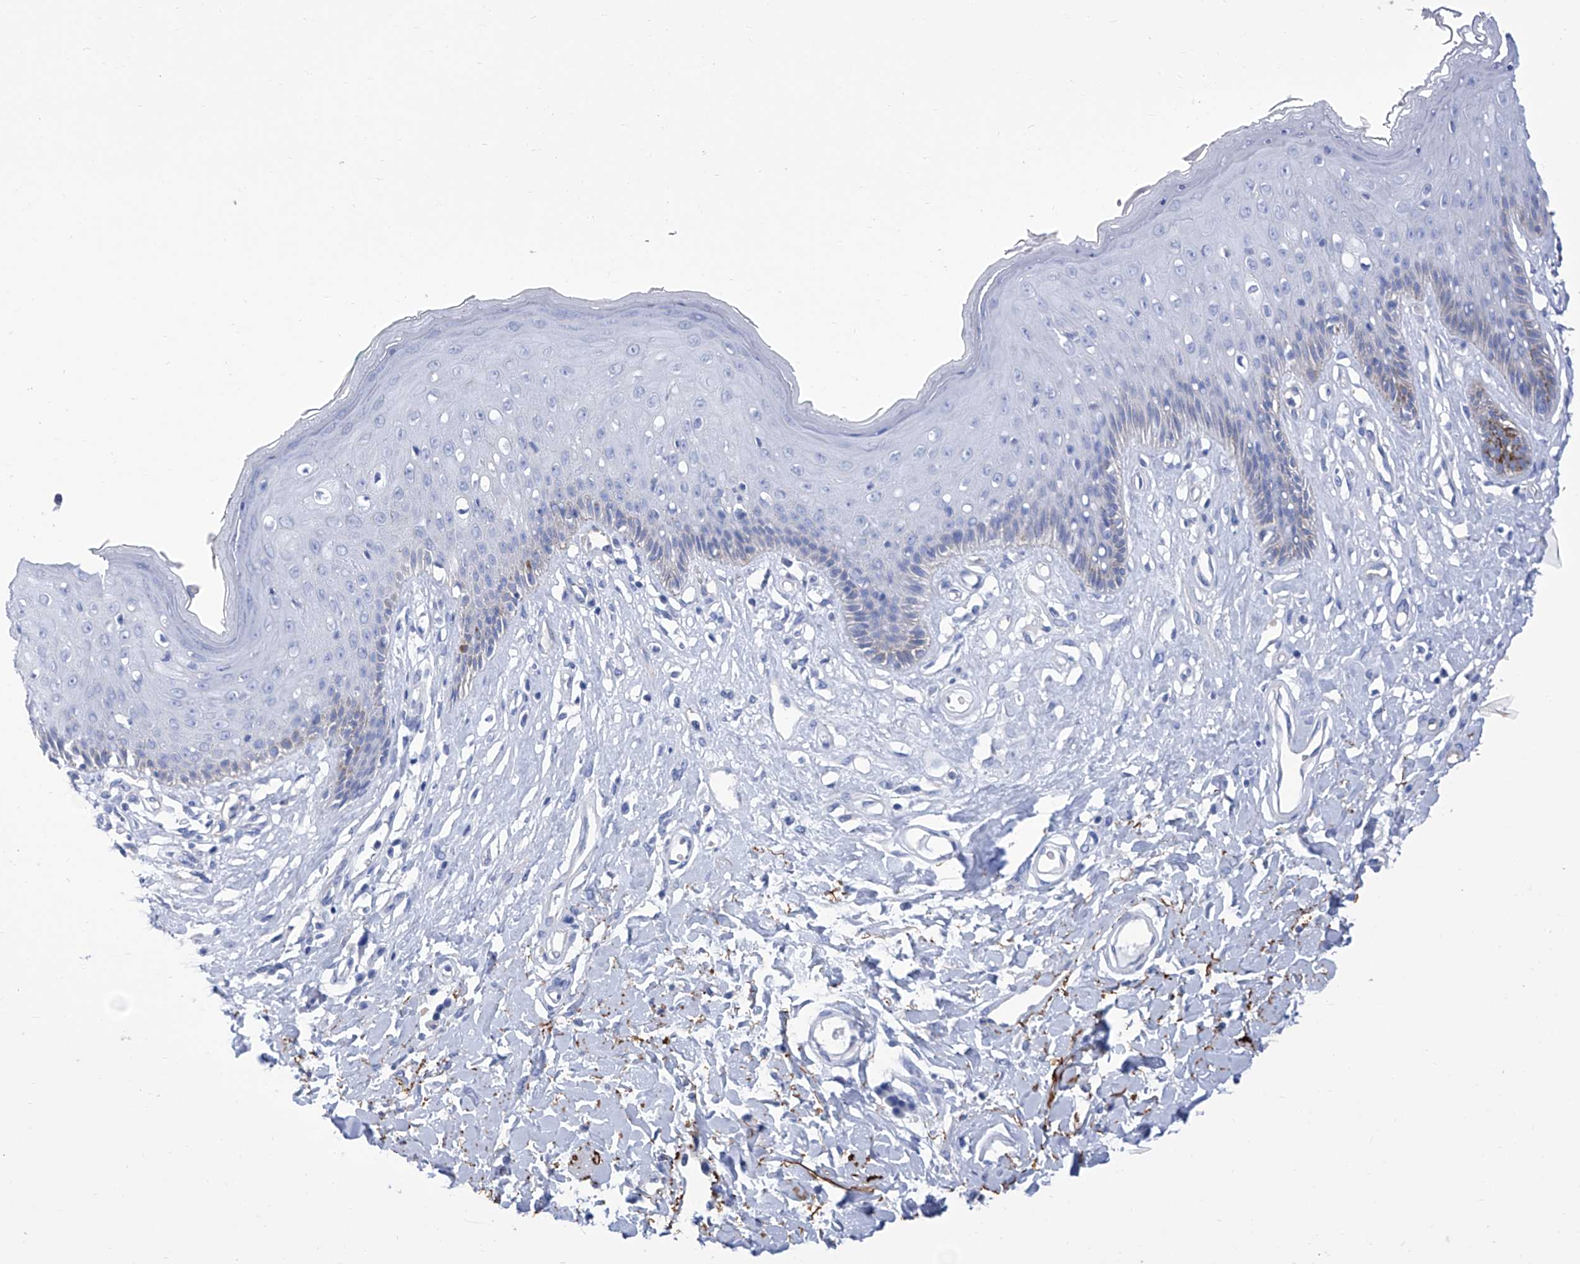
{"staining": {"intensity": "negative", "quantity": "none", "location": "none"}, "tissue": "skin", "cell_type": "Epidermal cells", "image_type": "normal", "snomed": [{"axis": "morphology", "description": "Normal tissue, NOS"}, {"axis": "morphology", "description": "Squamous cell carcinoma, NOS"}, {"axis": "topography", "description": "Vulva"}], "caption": "Immunohistochemistry (IHC) of benign skin reveals no expression in epidermal cells.", "gene": "SMS", "patient": {"sex": "female", "age": 85}}